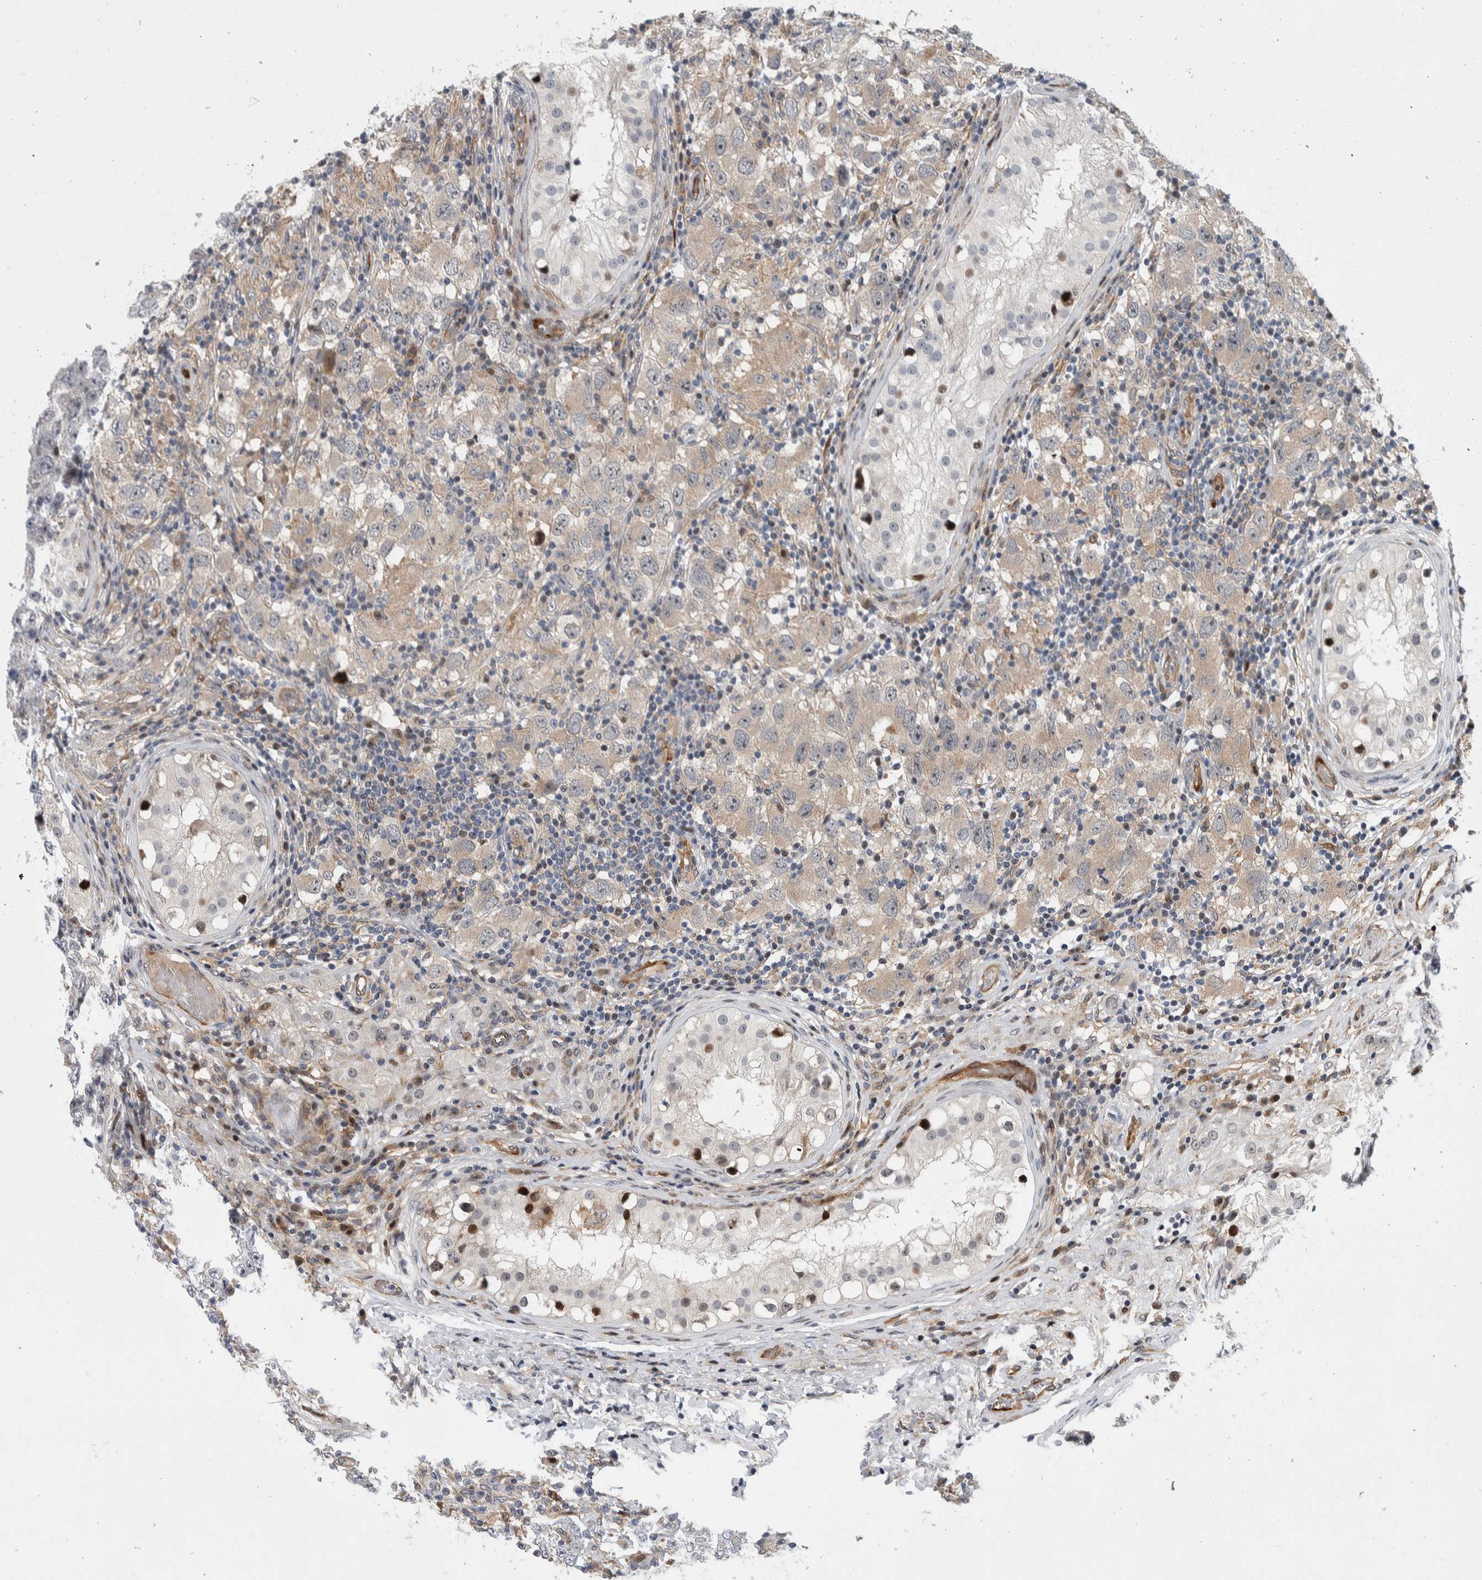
{"staining": {"intensity": "weak", "quantity": ">75%", "location": "cytoplasmic/membranous"}, "tissue": "testis cancer", "cell_type": "Tumor cells", "image_type": "cancer", "snomed": [{"axis": "morphology", "description": "Carcinoma, Embryonal, NOS"}, {"axis": "topography", "description": "Testis"}], "caption": "Weak cytoplasmic/membranous staining is present in about >75% of tumor cells in embryonal carcinoma (testis).", "gene": "MSL1", "patient": {"sex": "male", "age": 21}}